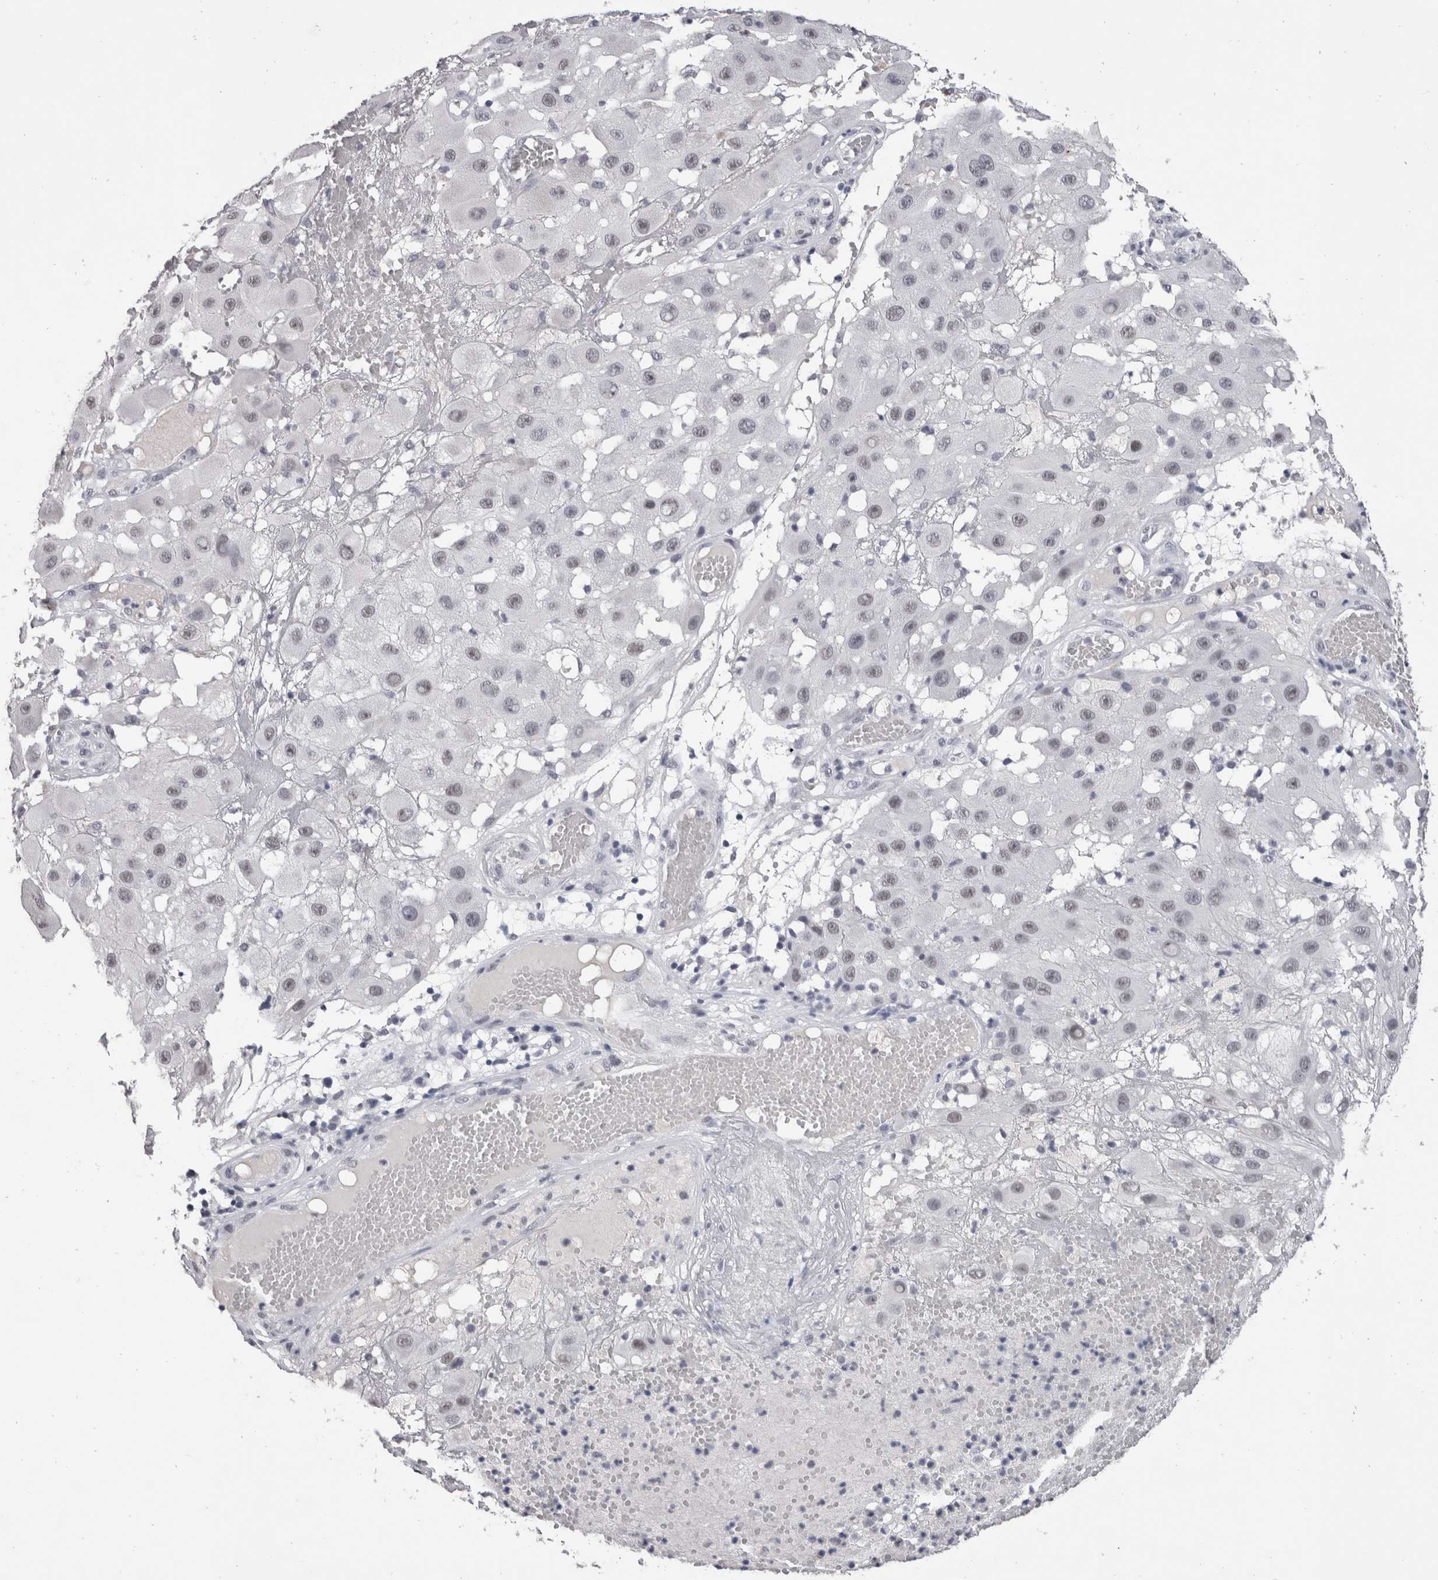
{"staining": {"intensity": "weak", "quantity": "25%-75%", "location": "nuclear"}, "tissue": "melanoma", "cell_type": "Tumor cells", "image_type": "cancer", "snomed": [{"axis": "morphology", "description": "Malignant melanoma, NOS"}, {"axis": "topography", "description": "Skin"}], "caption": "Malignant melanoma was stained to show a protein in brown. There is low levels of weak nuclear positivity in approximately 25%-75% of tumor cells.", "gene": "DDX17", "patient": {"sex": "female", "age": 81}}